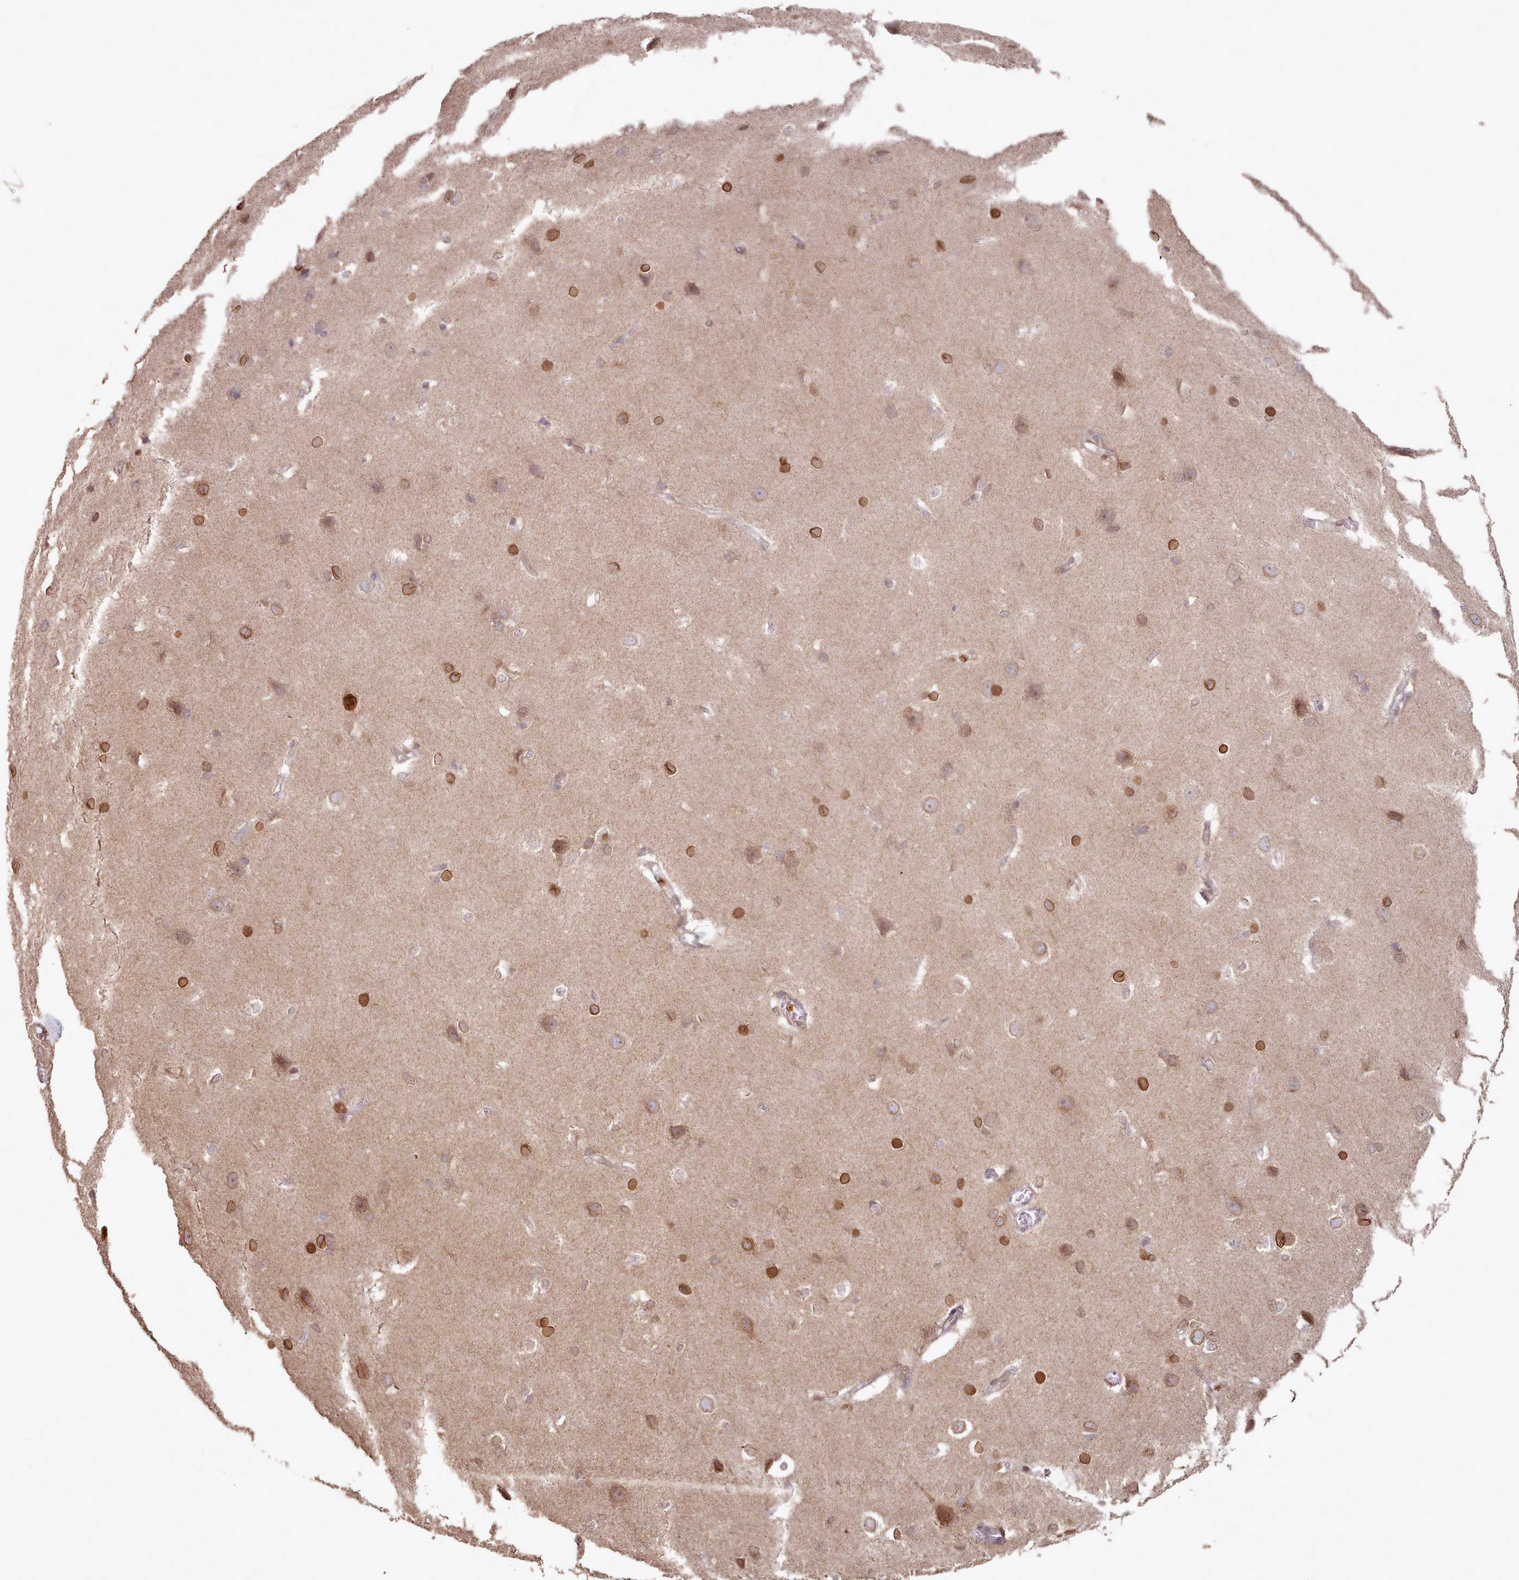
{"staining": {"intensity": "negative", "quantity": "none", "location": "none"}, "tissue": "cerebral cortex", "cell_type": "Endothelial cells", "image_type": "normal", "snomed": [{"axis": "morphology", "description": "Normal tissue, NOS"}, {"axis": "topography", "description": "Cerebral cortex"}], "caption": "Immunohistochemistry (IHC) of normal human cerebral cortex shows no expression in endothelial cells.", "gene": "TOR1AIP1", "patient": {"sex": "male", "age": 37}}